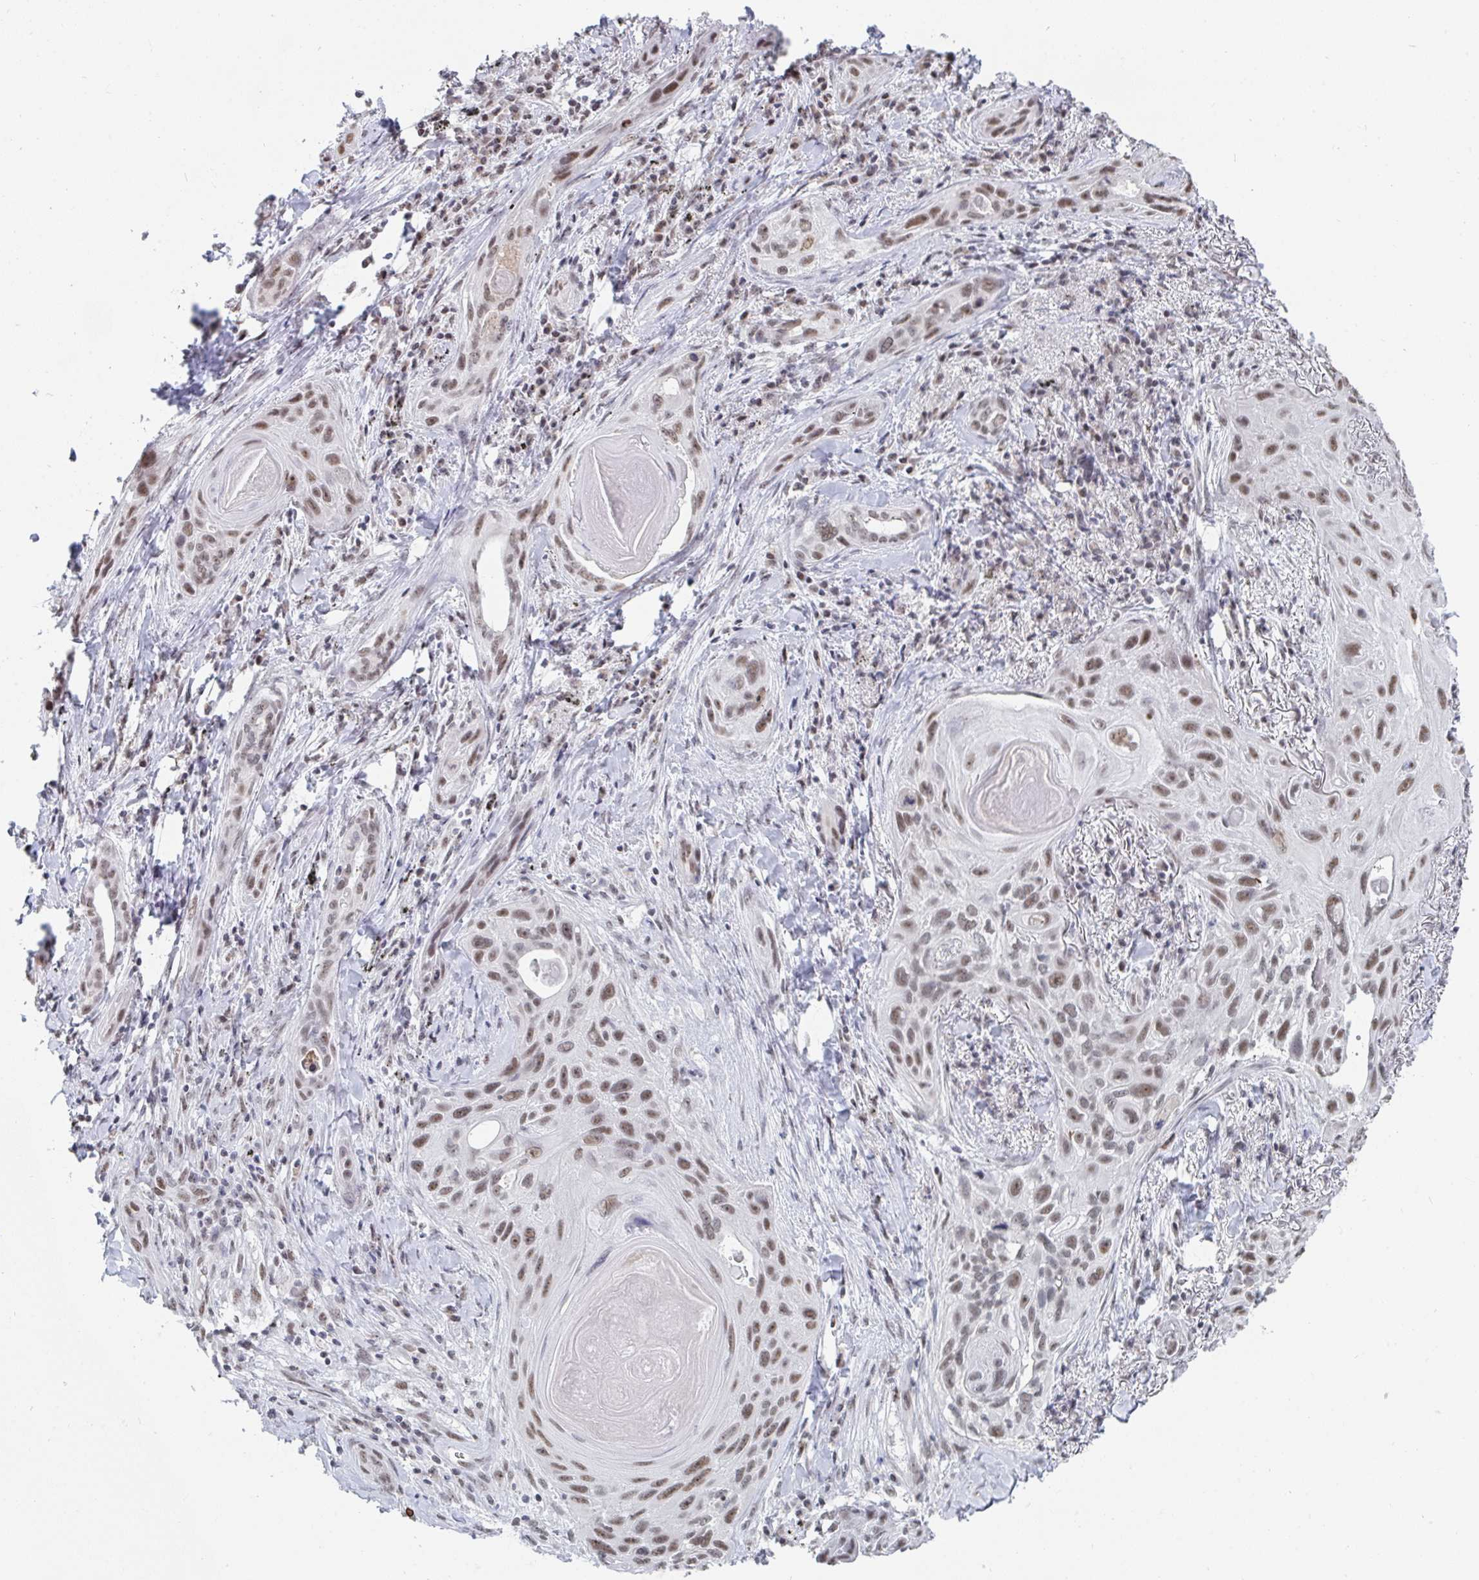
{"staining": {"intensity": "moderate", "quantity": ">75%", "location": "nuclear"}, "tissue": "lung cancer", "cell_type": "Tumor cells", "image_type": "cancer", "snomed": [{"axis": "morphology", "description": "Squamous cell carcinoma, NOS"}, {"axis": "topography", "description": "Lung"}], "caption": "Immunohistochemistry histopathology image of neoplastic tissue: human lung squamous cell carcinoma stained using immunohistochemistry reveals medium levels of moderate protein expression localized specifically in the nuclear of tumor cells, appearing as a nuclear brown color.", "gene": "TRIP12", "patient": {"sex": "male", "age": 79}}